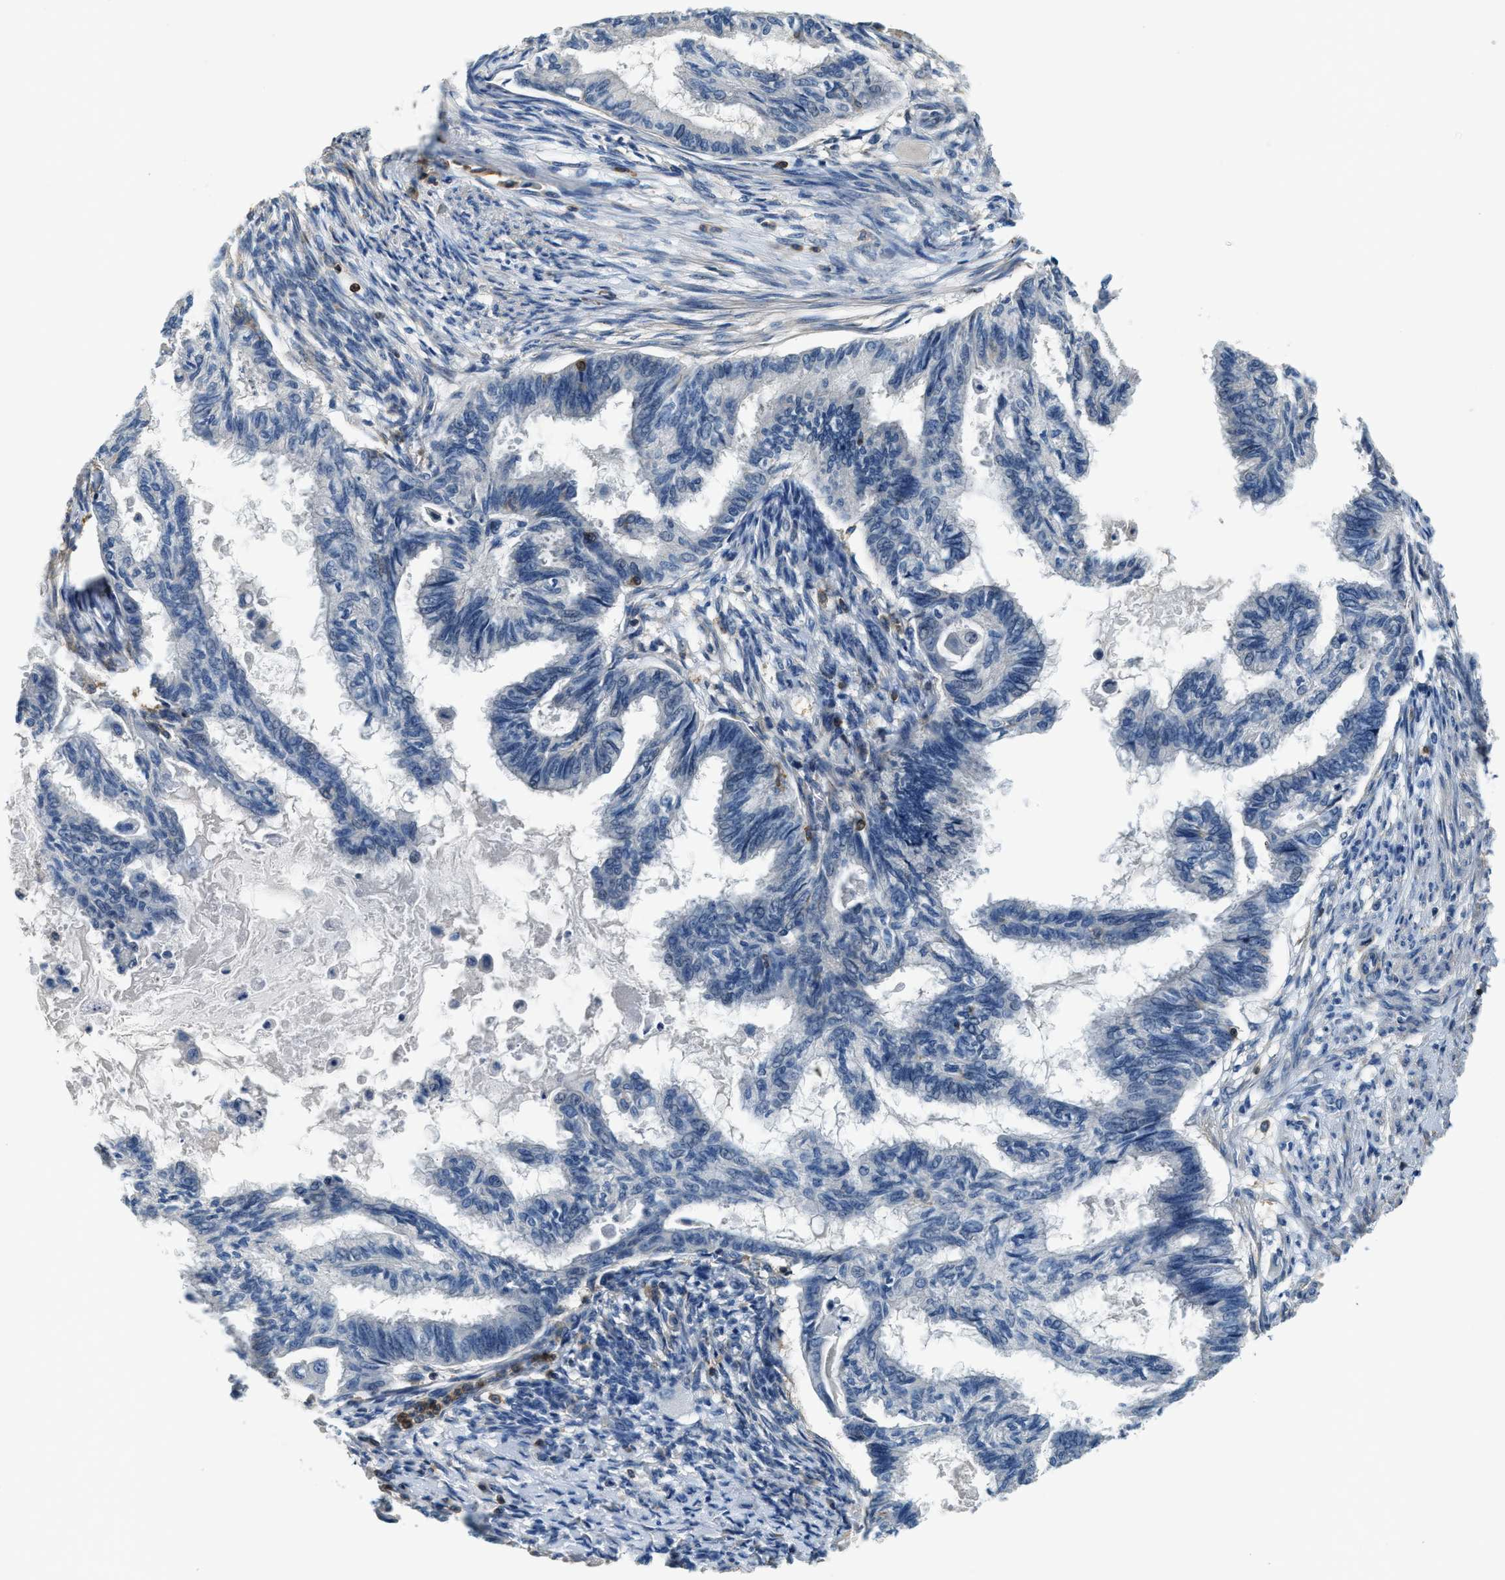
{"staining": {"intensity": "negative", "quantity": "none", "location": "none"}, "tissue": "cervical cancer", "cell_type": "Tumor cells", "image_type": "cancer", "snomed": [{"axis": "morphology", "description": "Normal tissue, NOS"}, {"axis": "morphology", "description": "Adenocarcinoma, NOS"}, {"axis": "topography", "description": "Cervix"}, {"axis": "topography", "description": "Endometrium"}], "caption": "The immunohistochemistry (IHC) micrograph has no significant positivity in tumor cells of adenocarcinoma (cervical) tissue.", "gene": "MYO1G", "patient": {"sex": "female", "age": 86}}